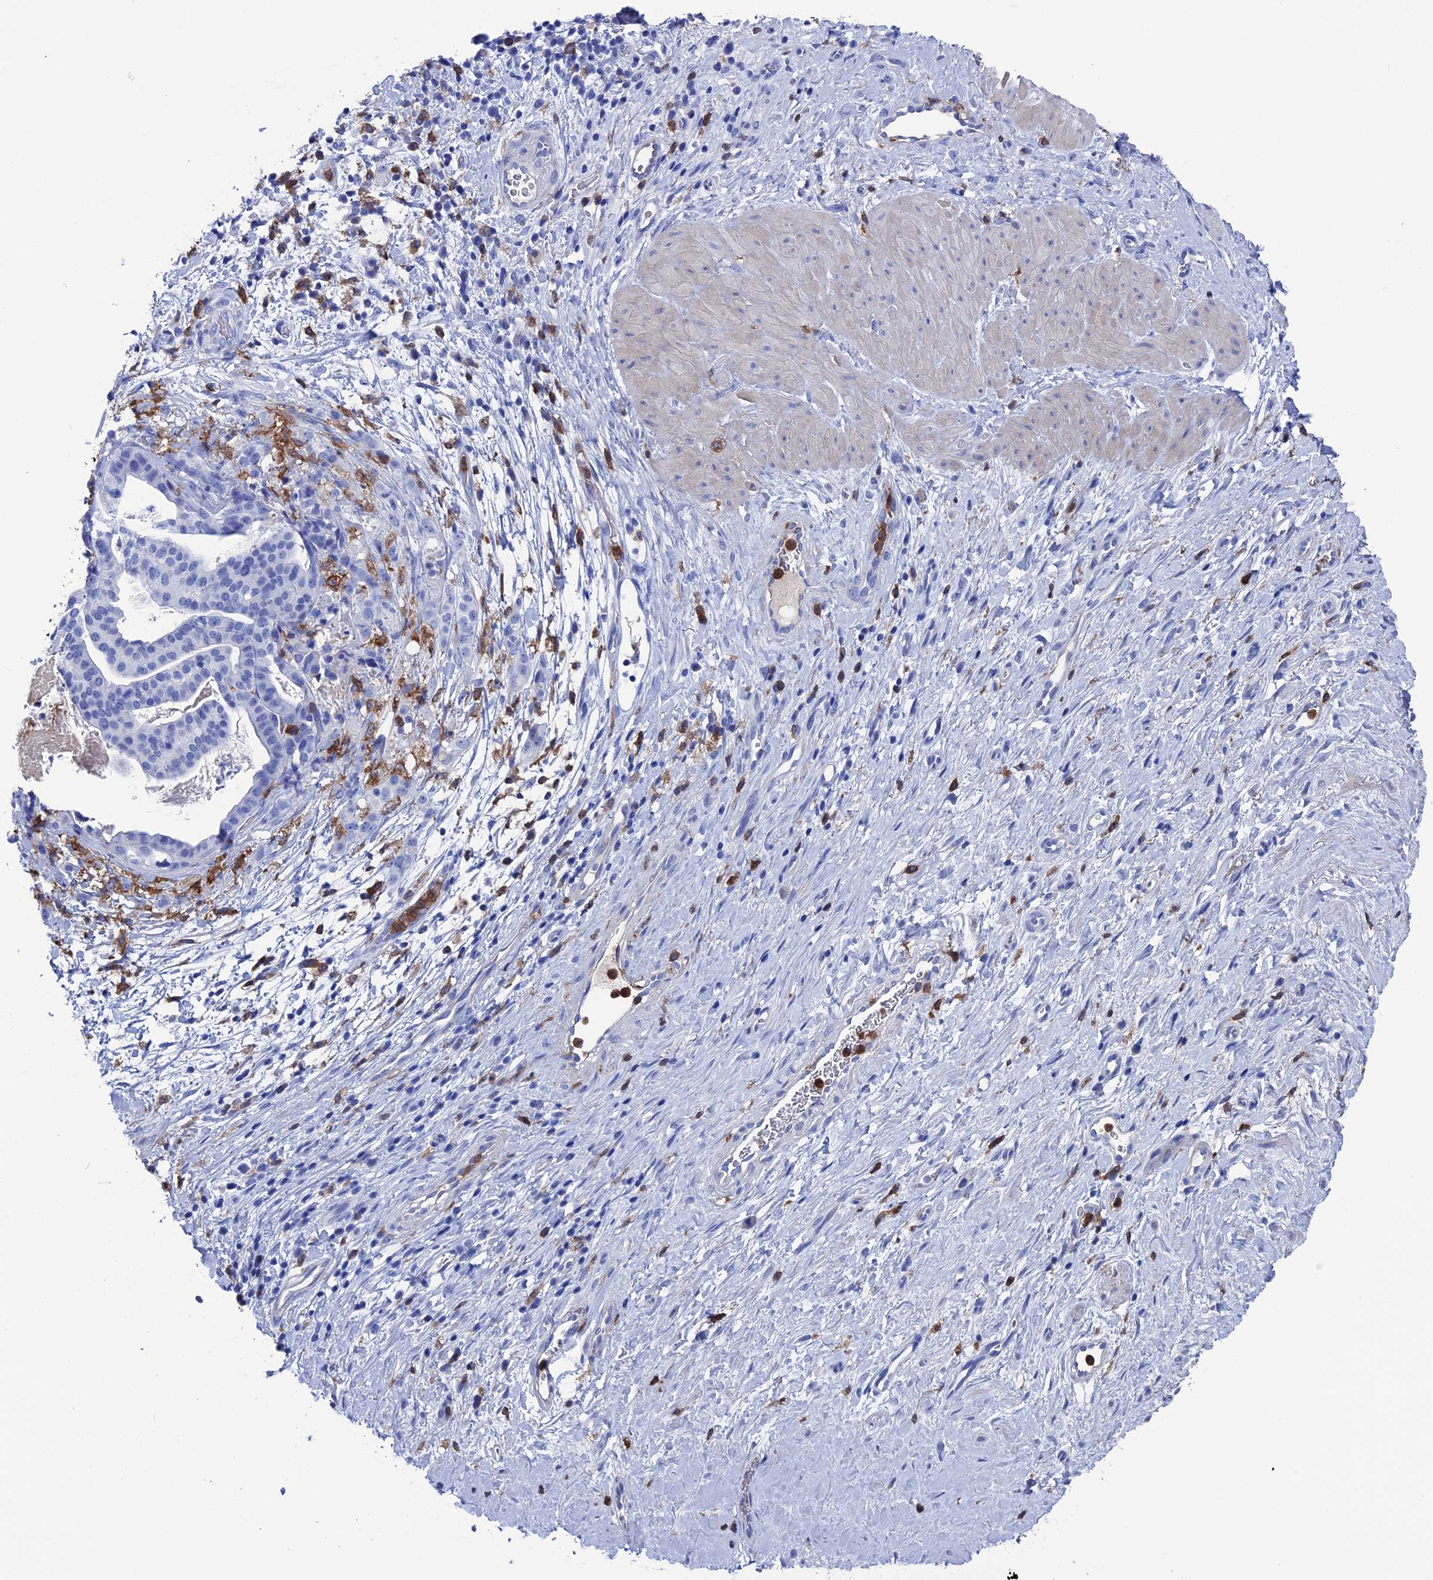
{"staining": {"intensity": "negative", "quantity": "none", "location": "none"}, "tissue": "stomach cancer", "cell_type": "Tumor cells", "image_type": "cancer", "snomed": [{"axis": "morphology", "description": "Adenocarcinoma, NOS"}, {"axis": "topography", "description": "Stomach"}], "caption": "This histopathology image is of adenocarcinoma (stomach) stained with immunohistochemistry to label a protein in brown with the nuclei are counter-stained blue. There is no staining in tumor cells.", "gene": "TYROBP", "patient": {"sex": "male", "age": 48}}